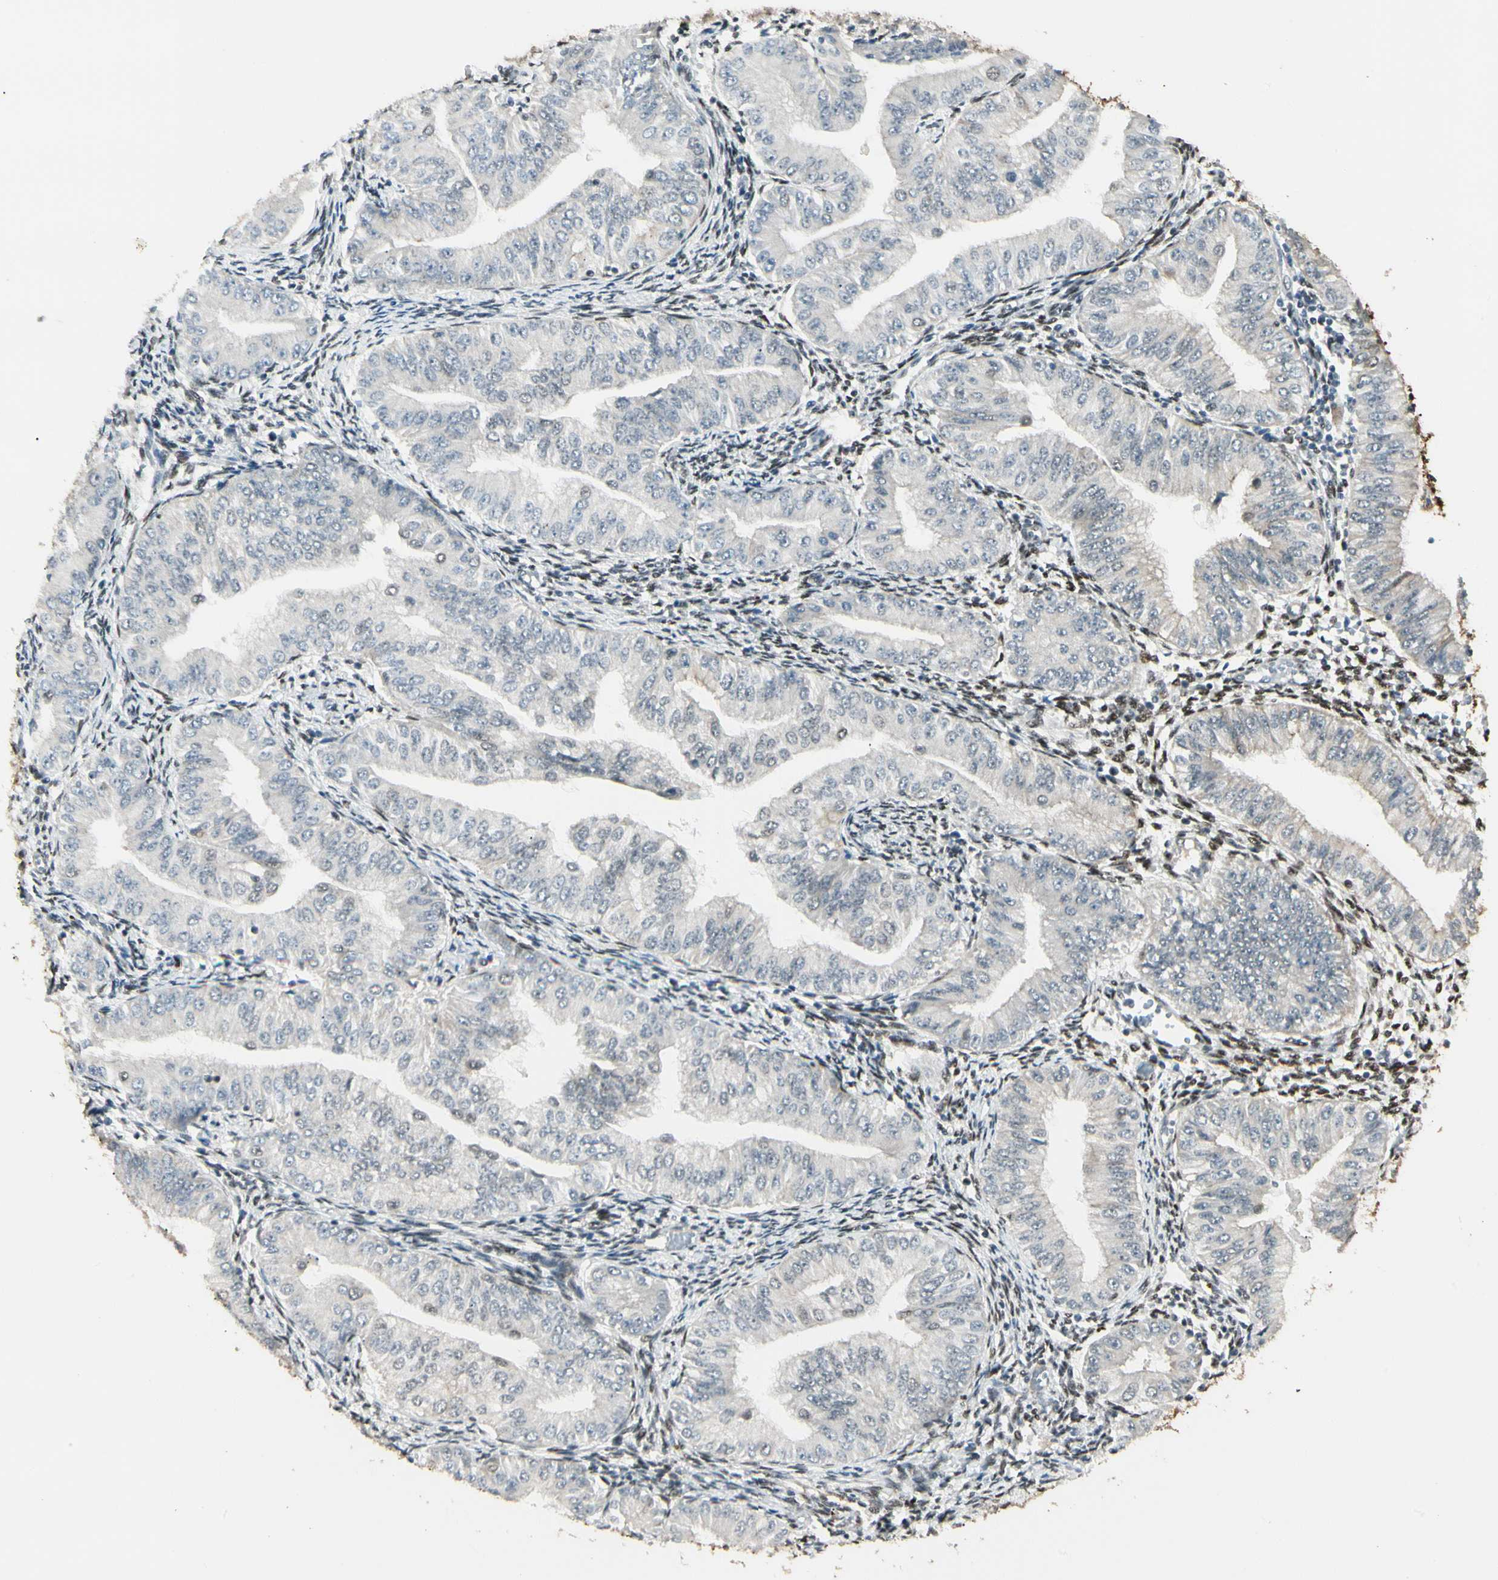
{"staining": {"intensity": "negative", "quantity": "none", "location": "none"}, "tissue": "endometrial cancer", "cell_type": "Tumor cells", "image_type": "cancer", "snomed": [{"axis": "morphology", "description": "Normal tissue, NOS"}, {"axis": "morphology", "description": "Adenocarcinoma, NOS"}, {"axis": "topography", "description": "Endometrium"}], "caption": "Immunohistochemistry image of human endometrial cancer stained for a protein (brown), which displays no positivity in tumor cells.", "gene": "ATXN1", "patient": {"sex": "female", "age": 53}}